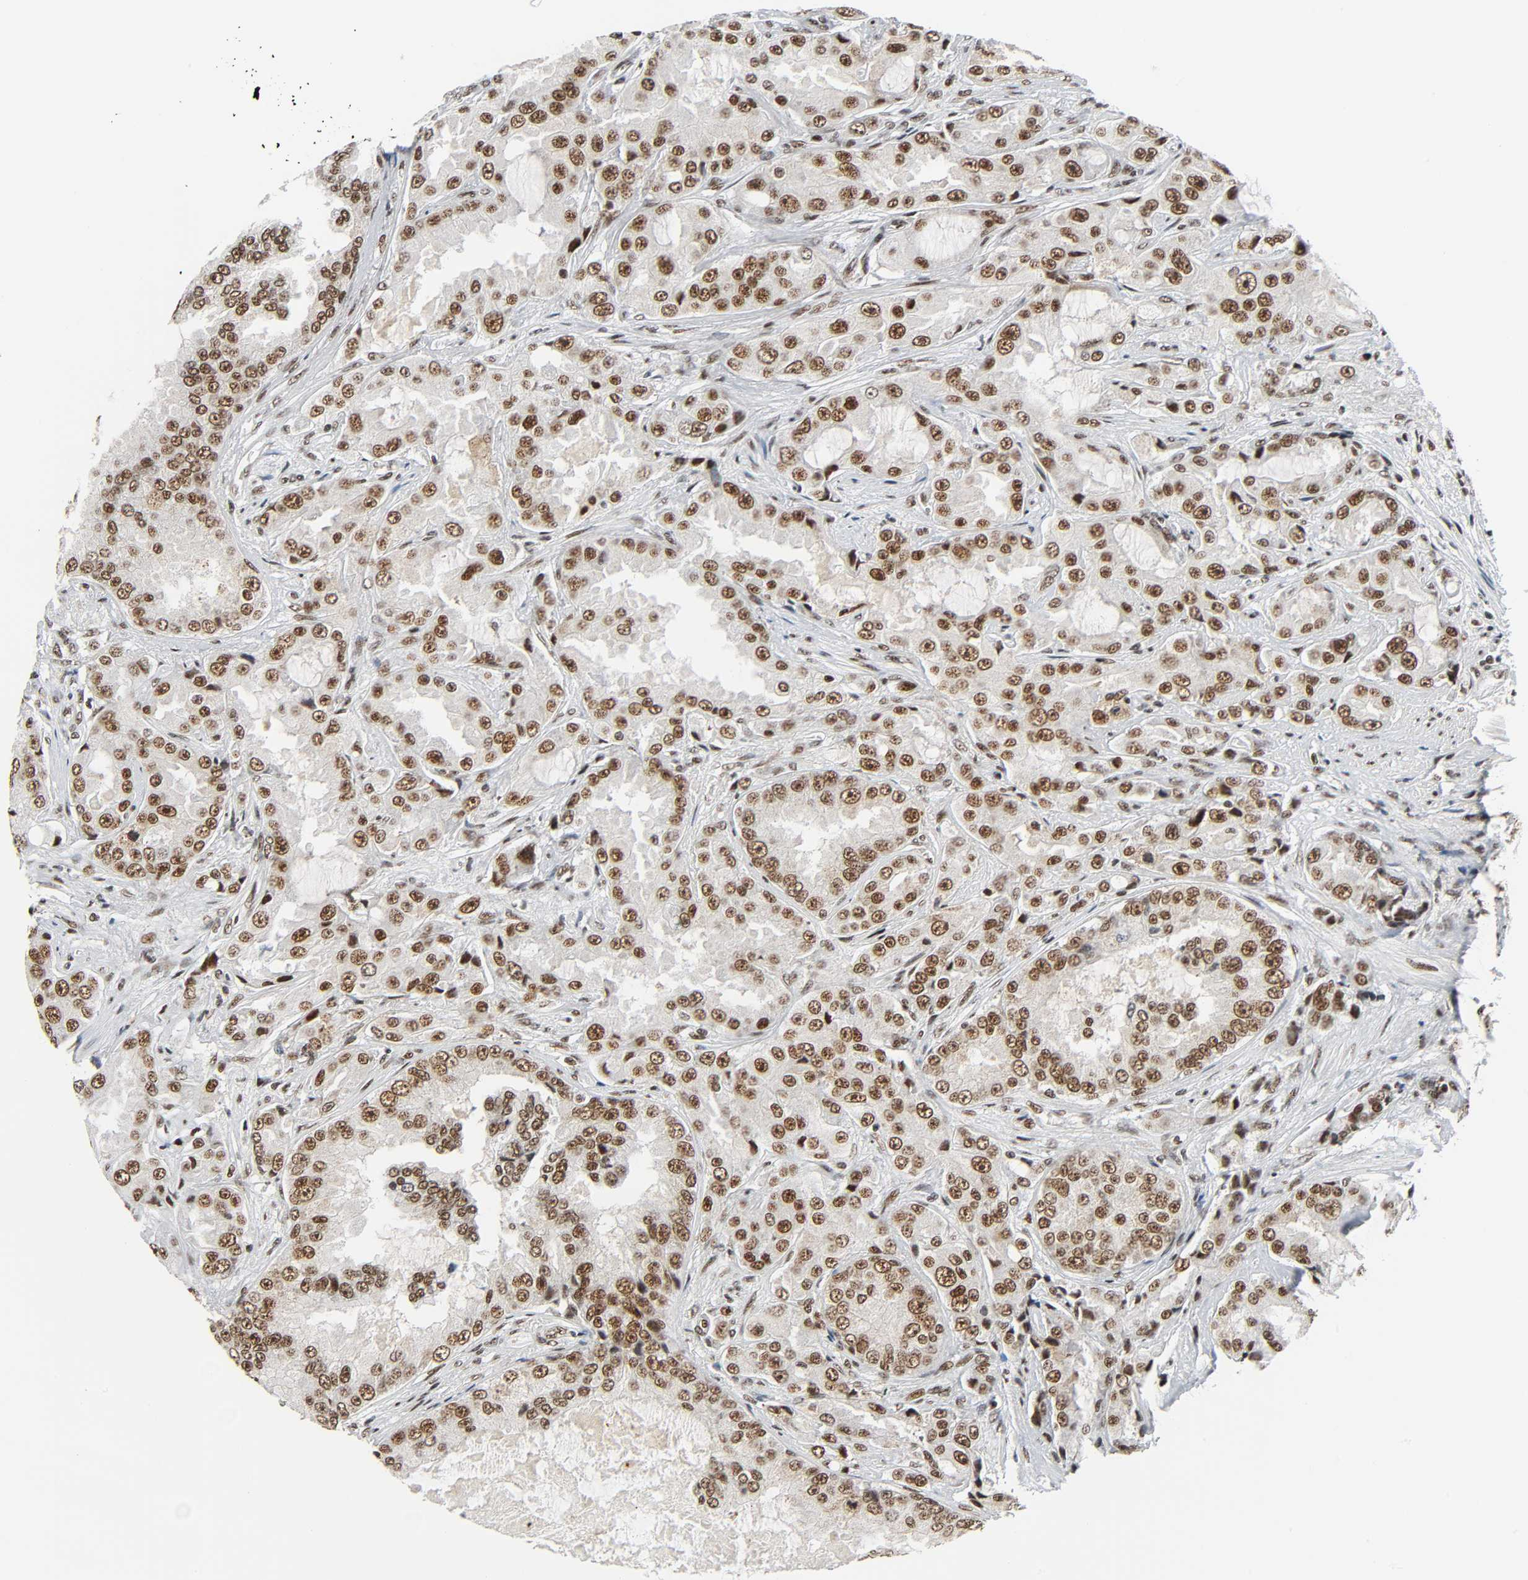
{"staining": {"intensity": "strong", "quantity": ">75%", "location": "nuclear"}, "tissue": "prostate cancer", "cell_type": "Tumor cells", "image_type": "cancer", "snomed": [{"axis": "morphology", "description": "Adenocarcinoma, High grade"}, {"axis": "topography", "description": "Prostate"}], "caption": "Prostate high-grade adenocarcinoma stained for a protein demonstrates strong nuclear positivity in tumor cells.", "gene": "CDK9", "patient": {"sex": "male", "age": 73}}